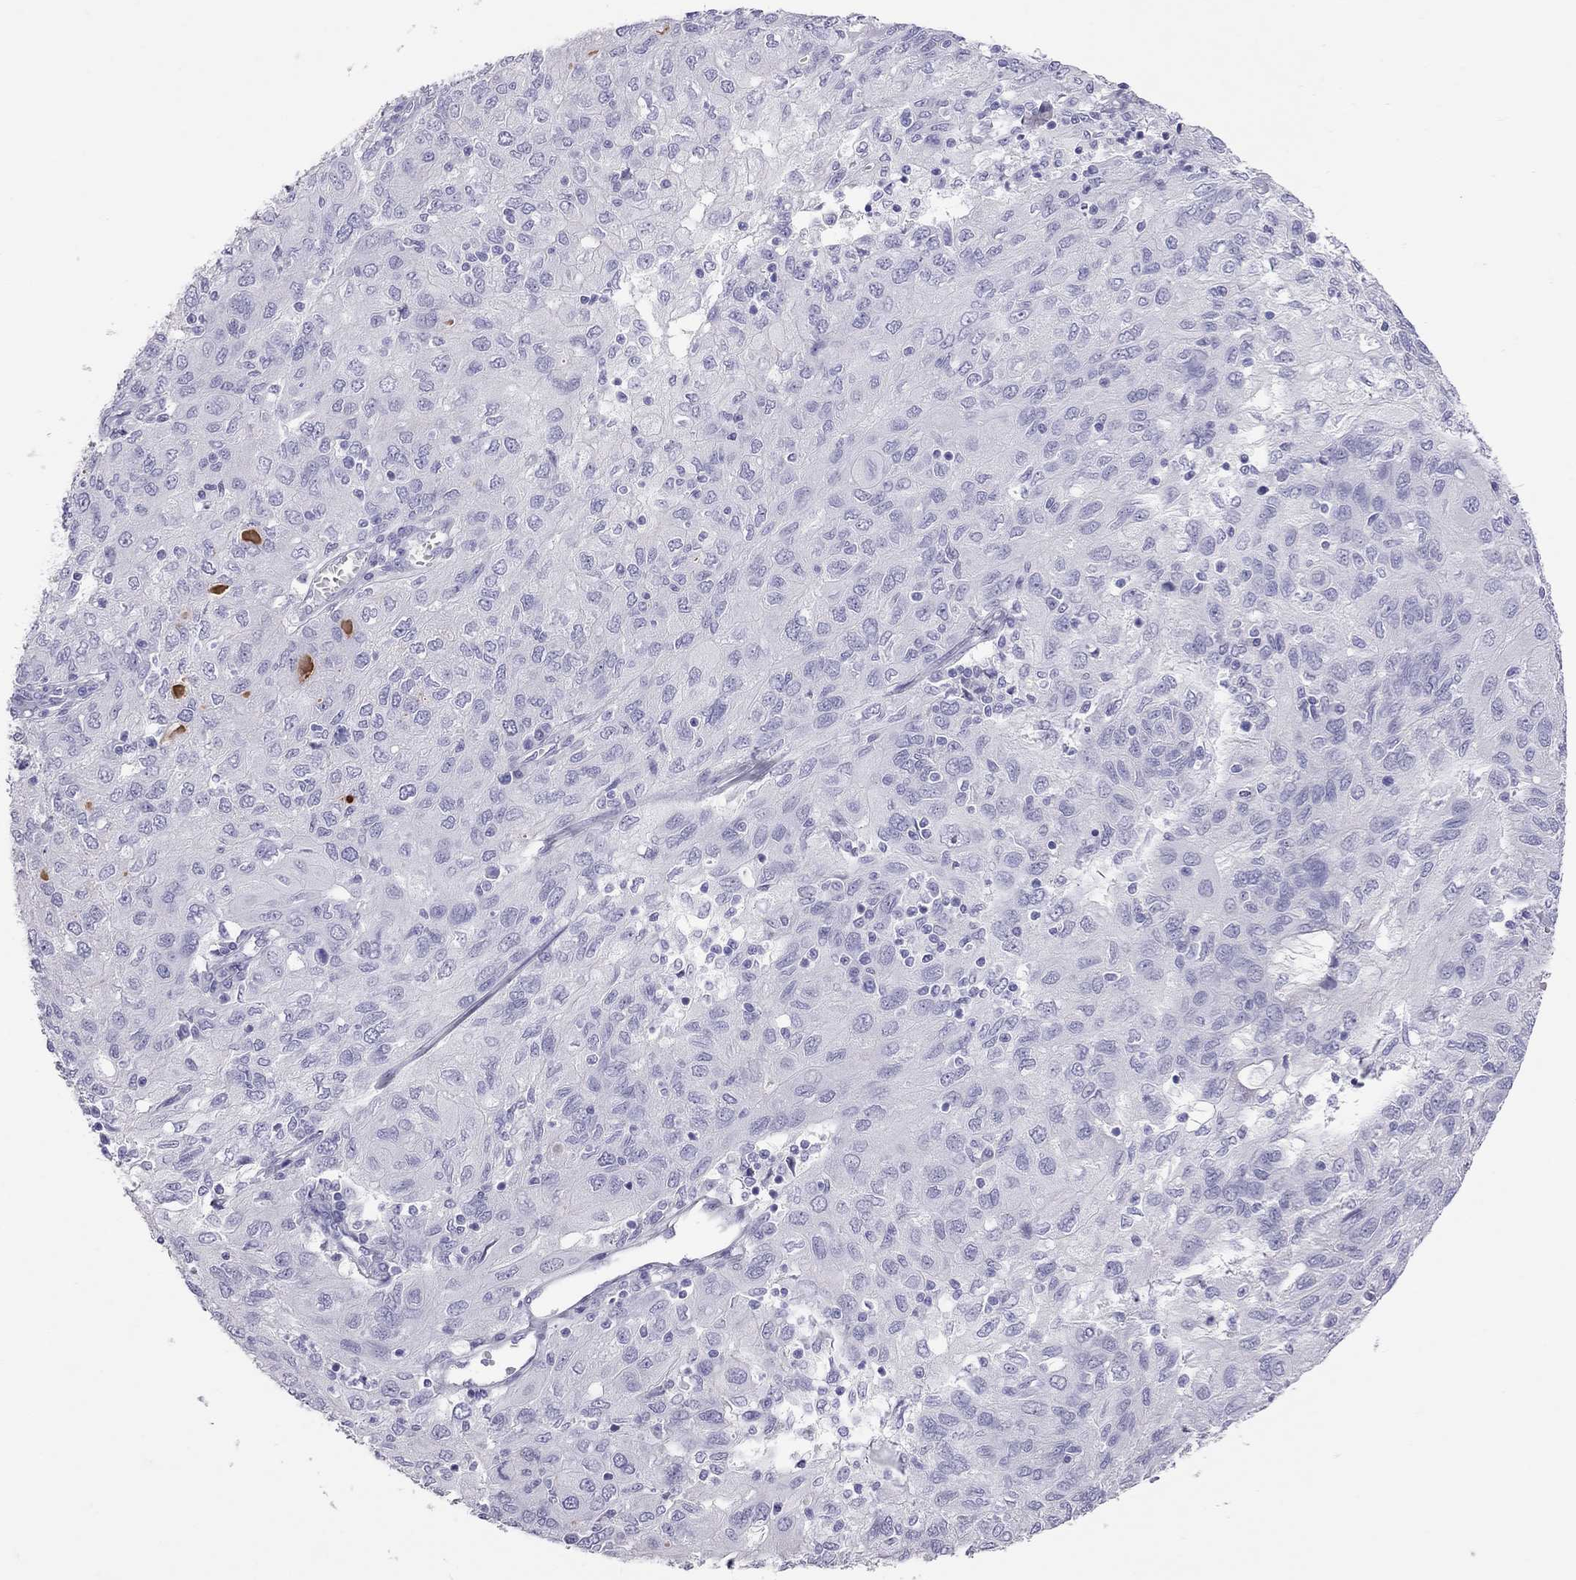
{"staining": {"intensity": "negative", "quantity": "none", "location": "none"}, "tissue": "ovarian cancer", "cell_type": "Tumor cells", "image_type": "cancer", "snomed": [{"axis": "morphology", "description": "Carcinoma, endometroid"}, {"axis": "topography", "description": "Ovary"}], "caption": "Ovarian cancer (endometroid carcinoma) stained for a protein using immunohistochemistry exhibits no expression tumor cells.", "gene": "IL17REL", "patient": {"sex": "female", "age": 50}}